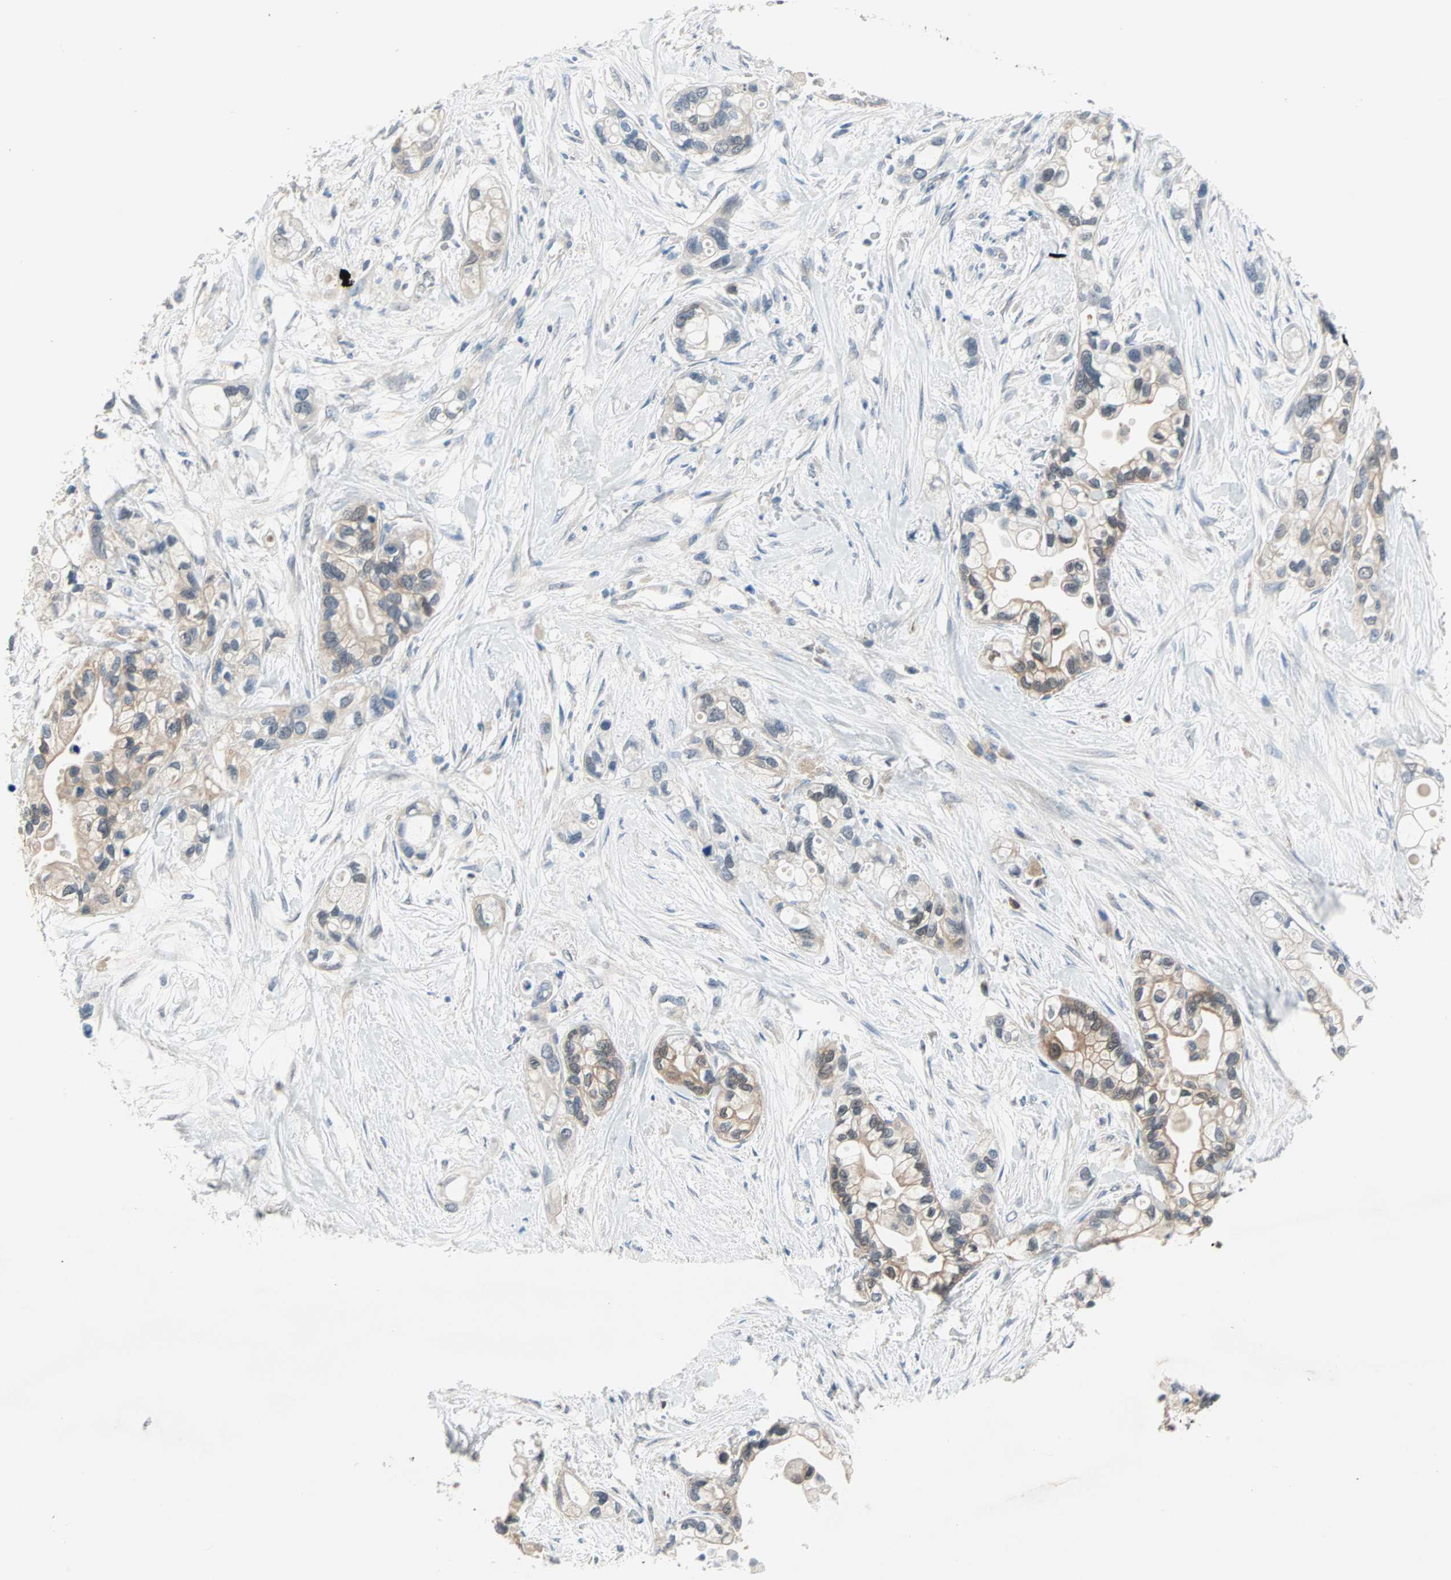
{"staining": {"intensity": "moderate", "quantity": ">75%", "location": "cytoplasmic/membranous"}, "tissue": "pancreatic cancer", "cell_type": "Tumor cells", "image_type": "cancer", "snomed": [{"axis": "morphology", "description": "Adenocarcinoma, NOS"}, {"axis": "topography", "description": "Pancreas"}], "caption": "High-power microscopy captured an IHC image of adenocarcinoma (pancreatic), revealing moderate cytoplasmic/membranous positivity in approximately >75% of tumor cells. The protein is shown in brown color, while the nuclei are stained blue.", "gene": "MPI", "patient": {"sex": "female", "age": 77}}